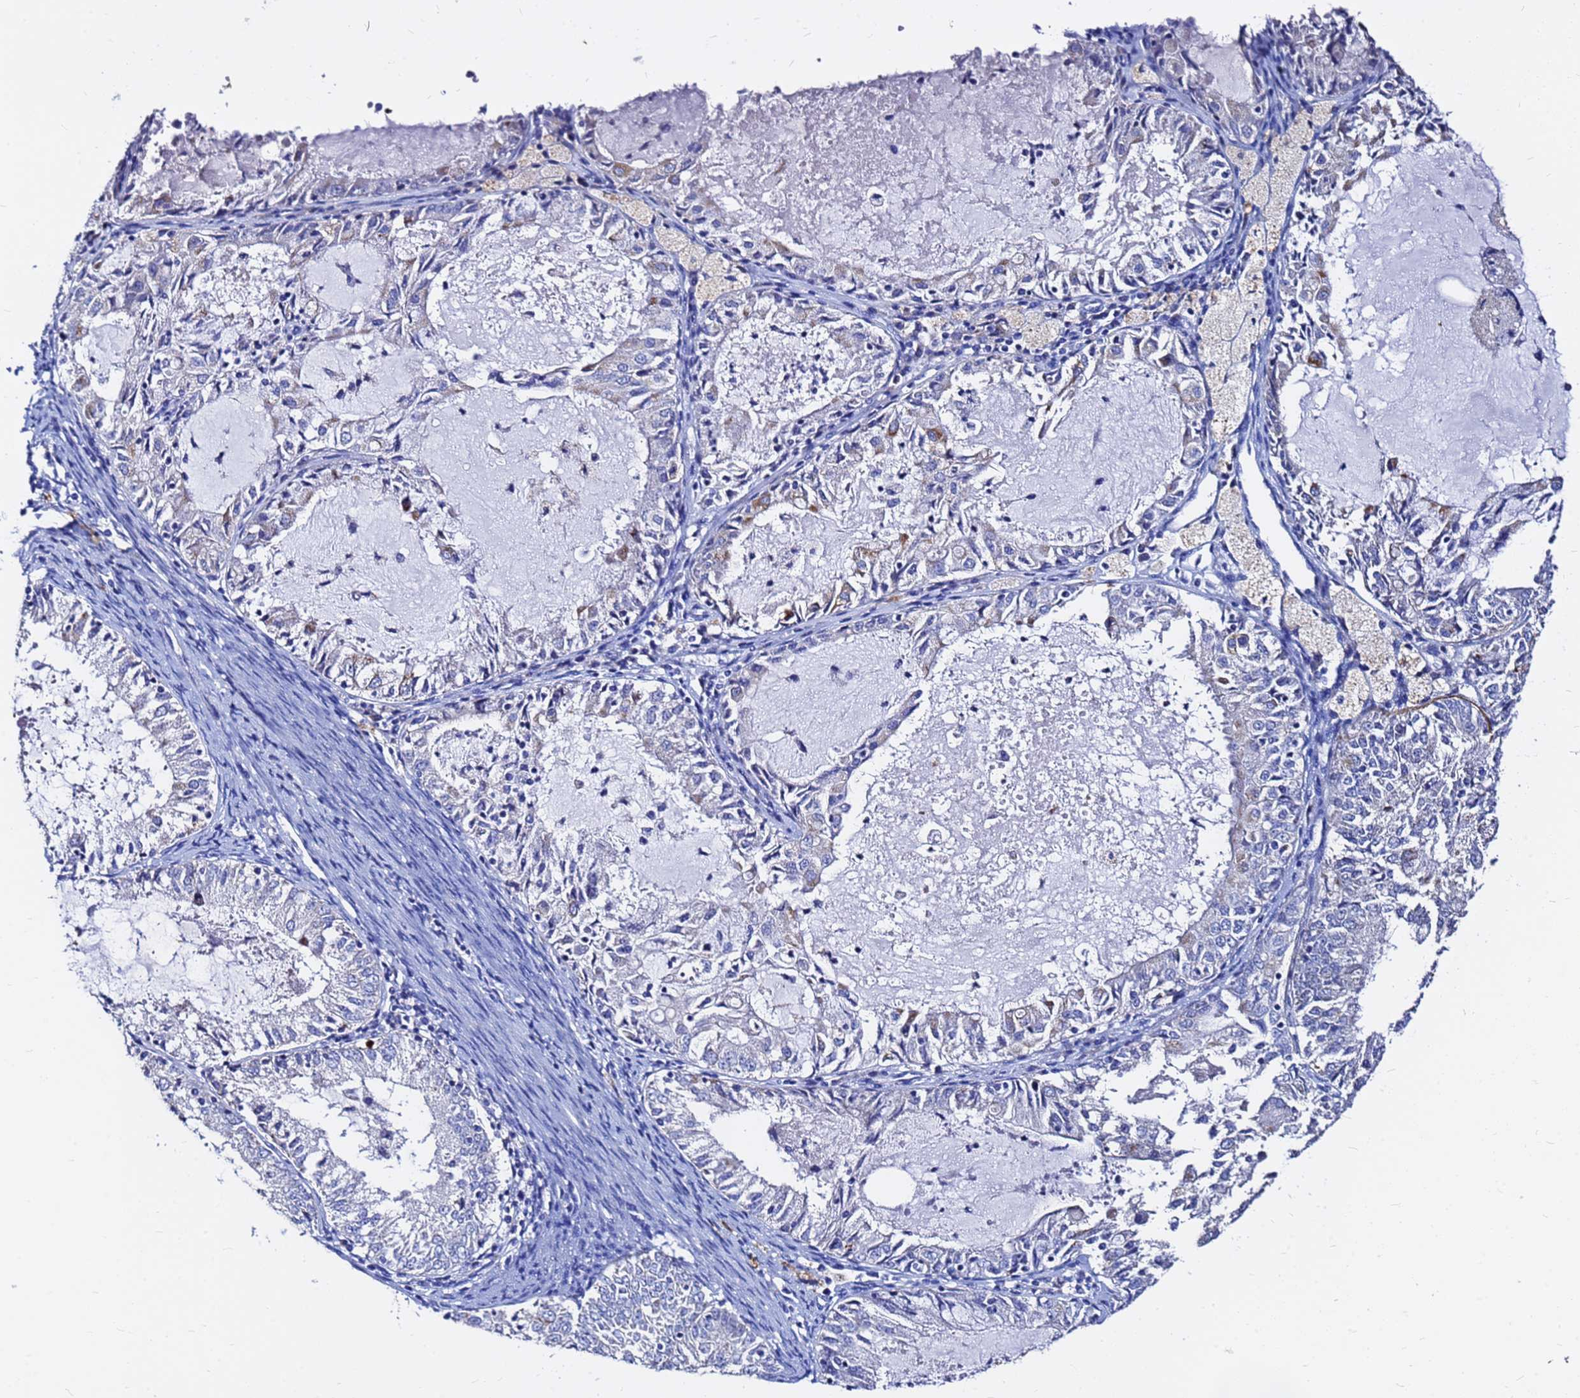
{"staining": {"intensity": "negative", "quantity": "none", "location": "none"}, "tissue": "endometrial cancer", "cell_type": "Tumor cells", "image_type": "cancer", "snomed": [{"axis": "morphology", "description": "Adenocarcinoma, NOS"}, {"axis": "topography", "description": "Endometrium"}], "caption": "This is a photomicrograph of immunohistochemistry (IHC) staining of adenocarcinoma (endometrial), which shows no staining in tumor cells.", "gene": "FAM183A", "patient": {"sex": "female", "age": 57}}